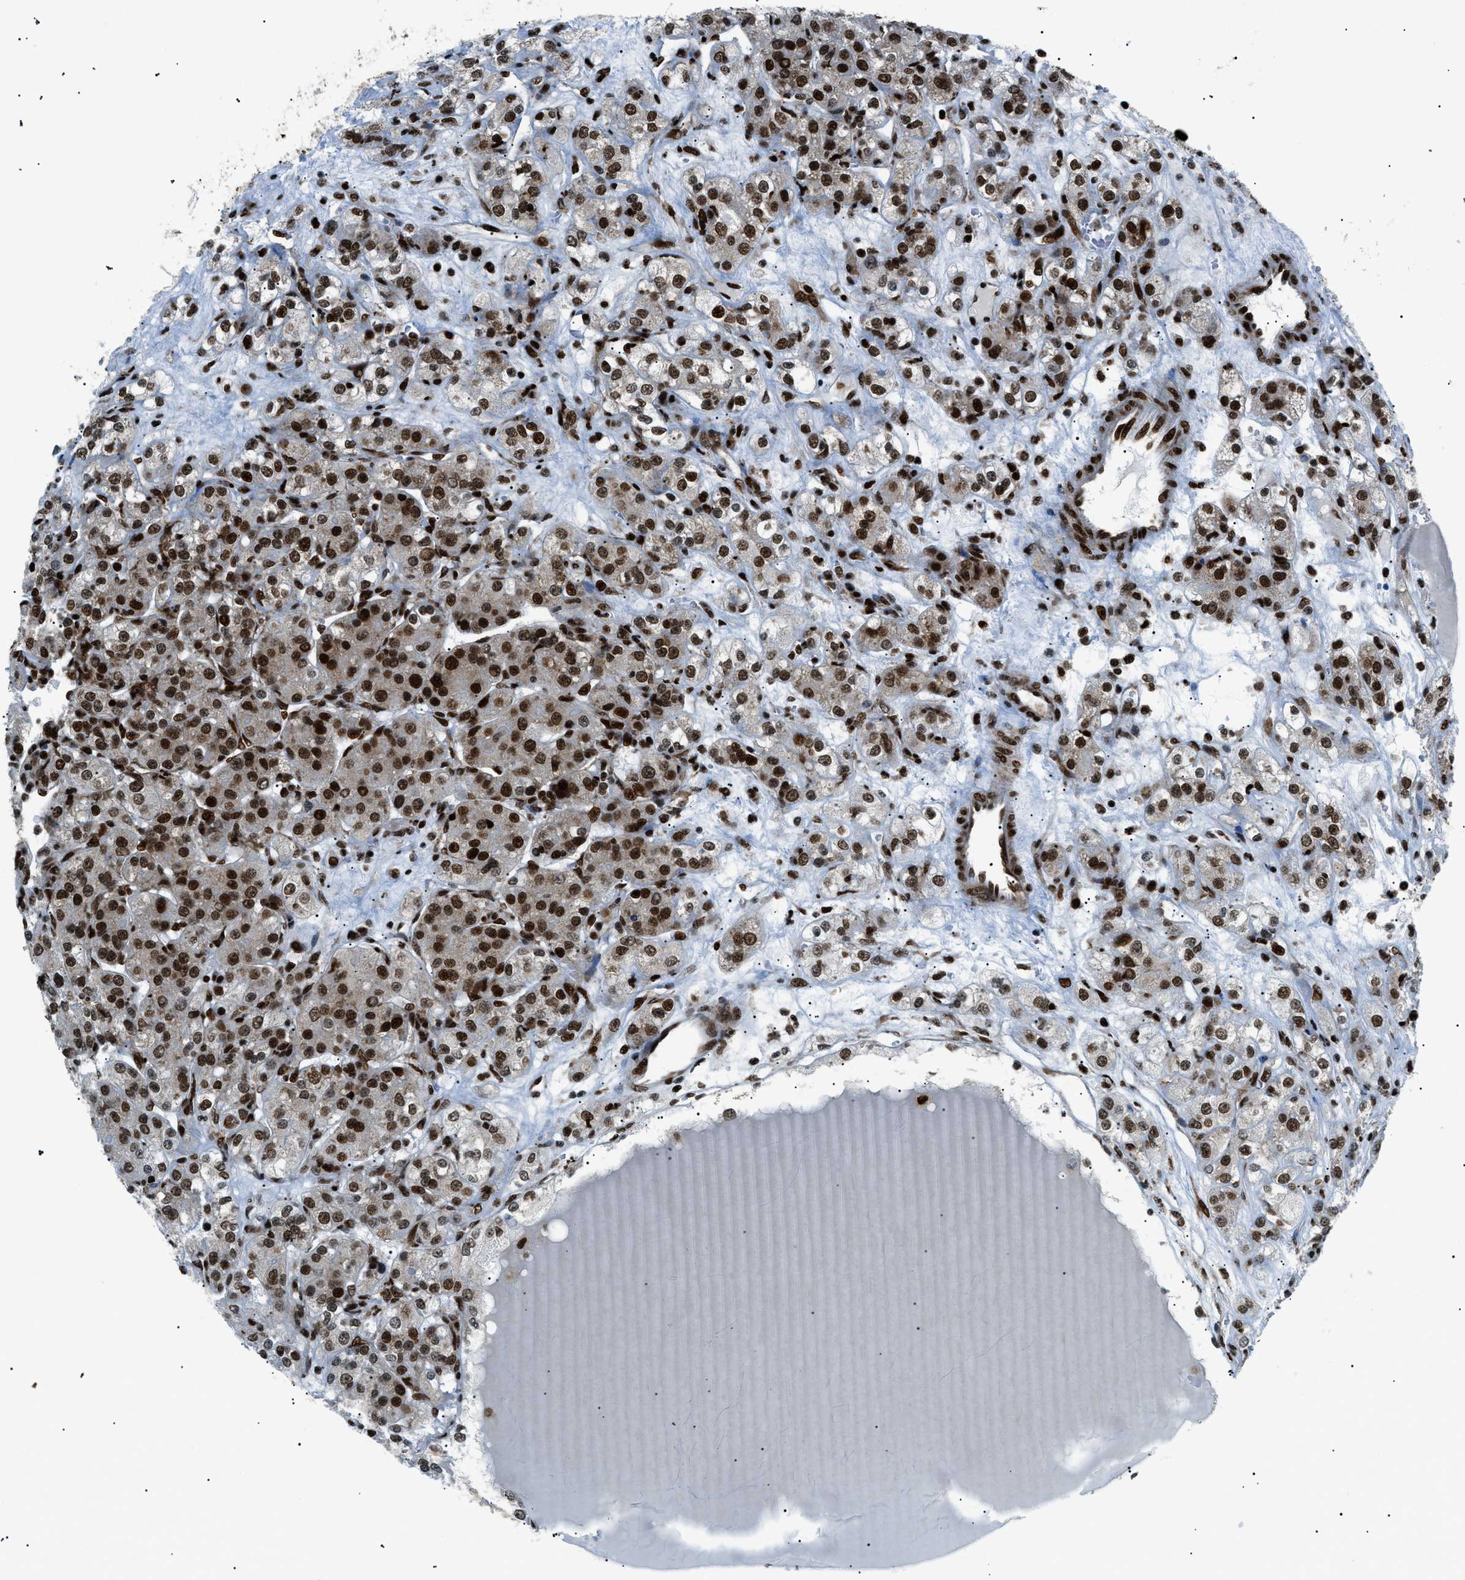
{"staining": {"intensity": "strong", "quantity": ">75%", "location": "nuclear"}, "tissue": "renal cancer", "cell_type": "Tumor cells", "image_type": "cancer", "snomed": [{"axis": "morphology", "description": "Normal tissue, NOS"}, {"axis": "morphology", "description": "Adenocarcinoma, NOS"}, {"axis": "topography", "description": "Kidney"}], "caption": "About >75% of tumor cells in adenocarcinoma (renal) demonstrate strong nuclear protein positivity as visualized by brown immunohistochemical staining.", "gene": "HNRNPK", "patient": {"sex": "male", "age": 61}}